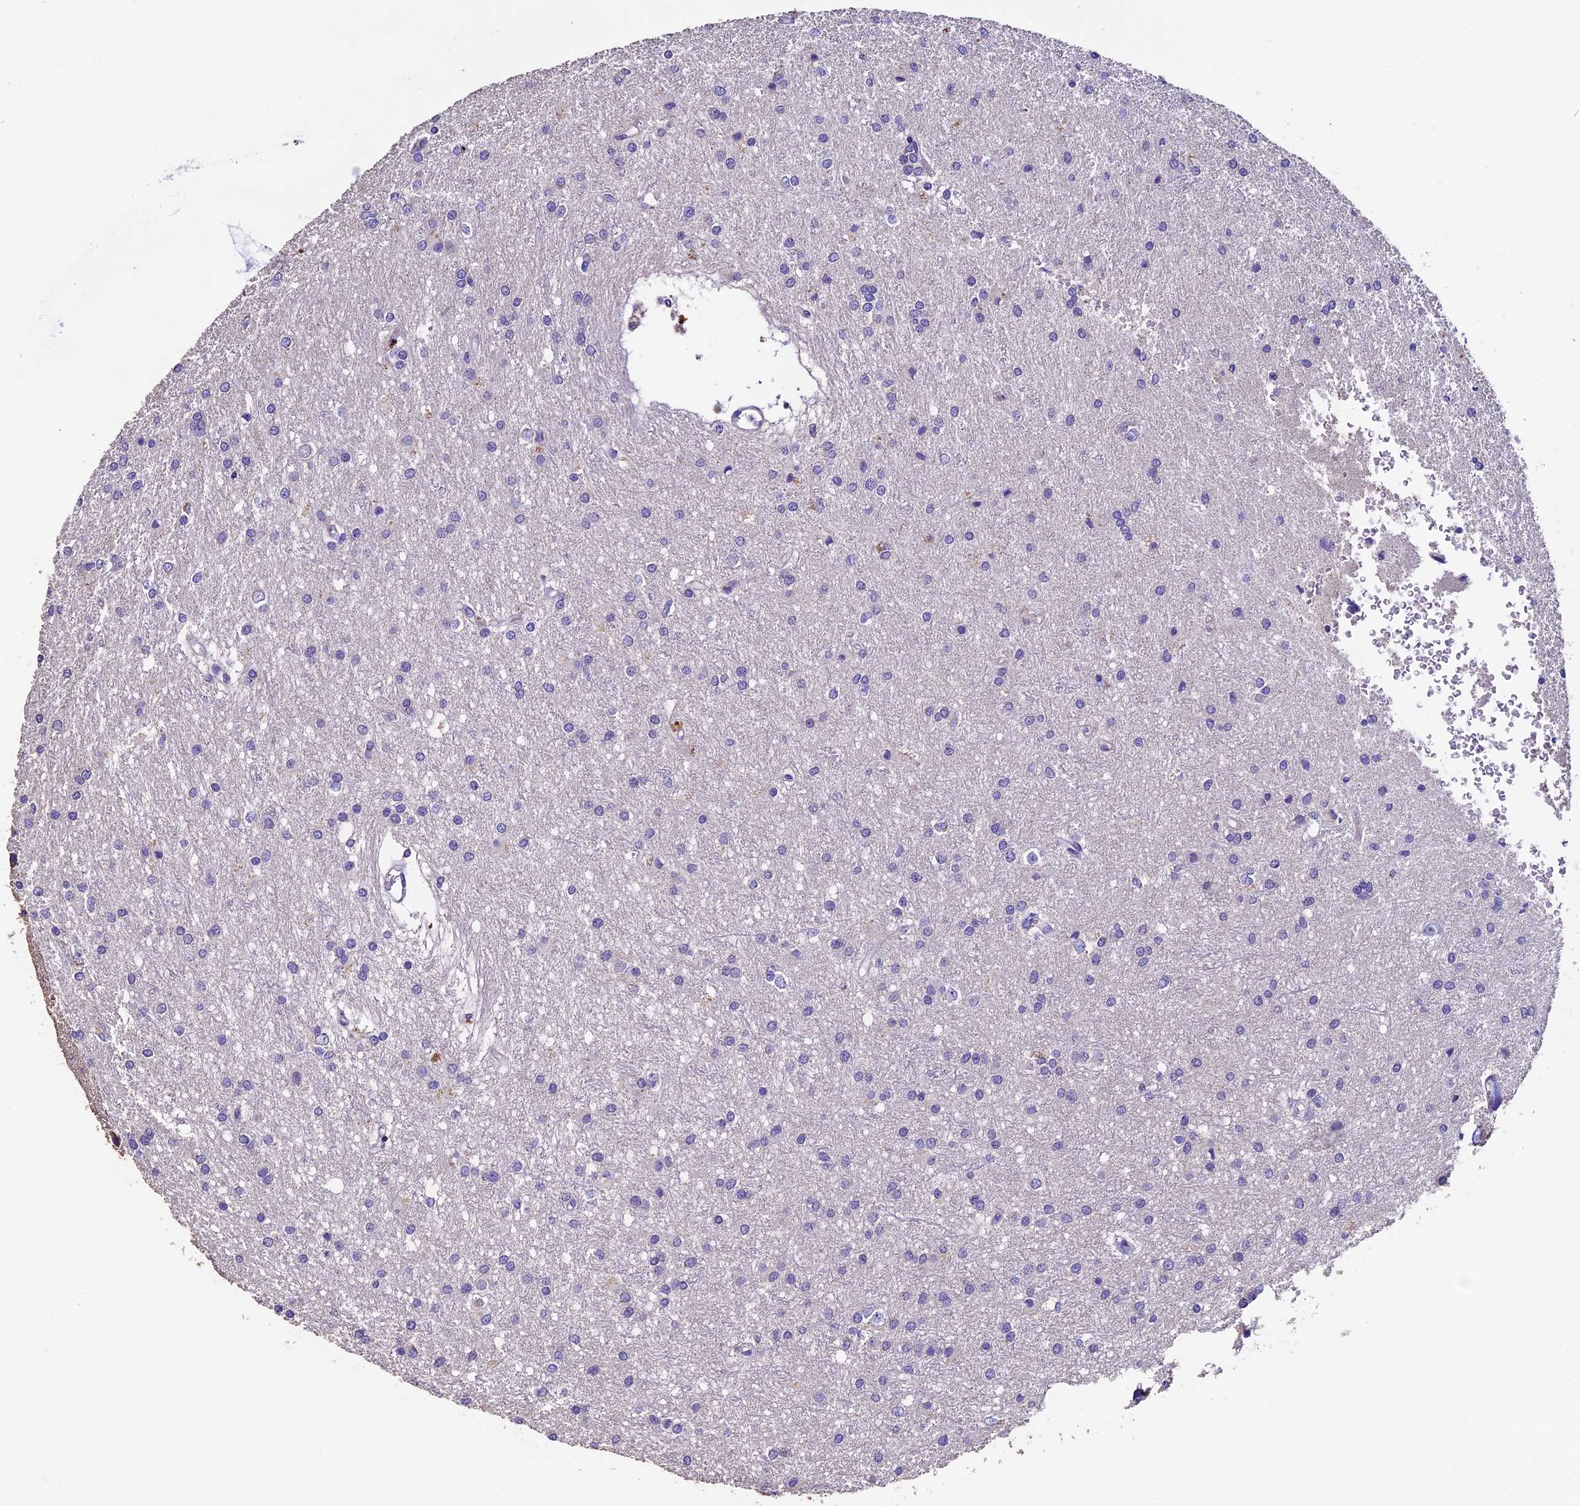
{"staining": {"intensity": "negative", "quantity": "none", "location": "none"}, "tissue": "glioma", "cell_type": "Tumor cells", "image_type": "cancer", "snomed": [{"axis": "morphology", "description": "Glioma, malignant, High grade"}, {"axis": "topography", "description": "Brain"}], "caption": "Protein analysis of malignant high-grade glioma exhibits no significant positivity in tumor cells. (Immunohistochemistry (ihc), brightfield microscopy, high magnification).", "gene": "FBXW9", "patient": {"sex": "female", "age": 50}}